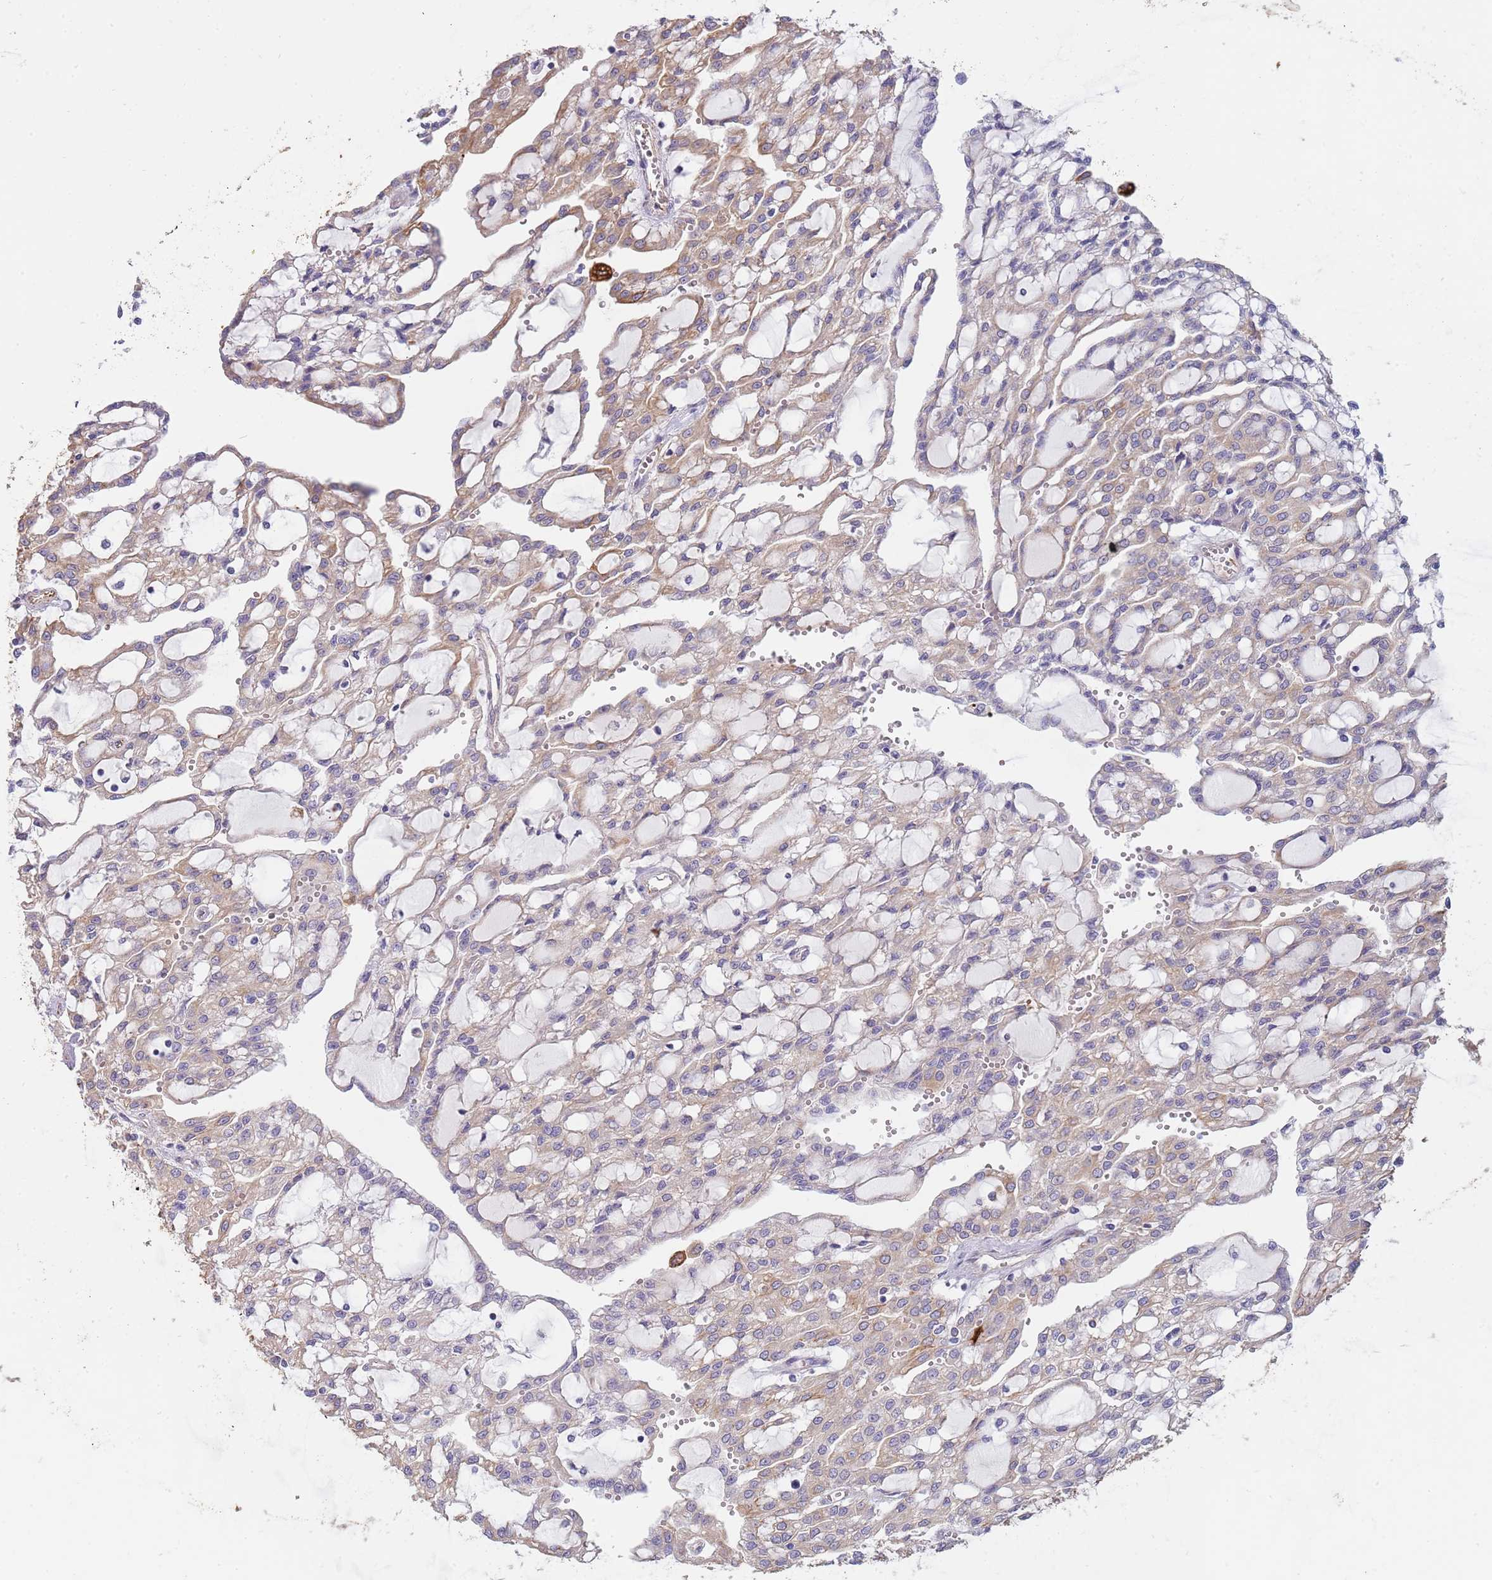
{"staining": {"intensity": "moderate", "quantity": "<25%", "location": "cytoplasmic/membranous"}, "tissue": "renal cancer", "cell_type": "Tumor cells", "image_type": "cancer", "snomed": [{"axis": "morphology", "description": "Adenocarcinoma, NOS"}, {"axis": "topography", "description": "Kidney"}], "caption": "This micrograph displays renal cancer stained with immunohistochemistry to label a protein in brown. The cytoplasmic/membranous of tumor cells show moderate positivity for the protein. Nuclei are counter-stained blue.", "gene": "MOGAT1", "patient": {"sex": "male", "age": 63}}